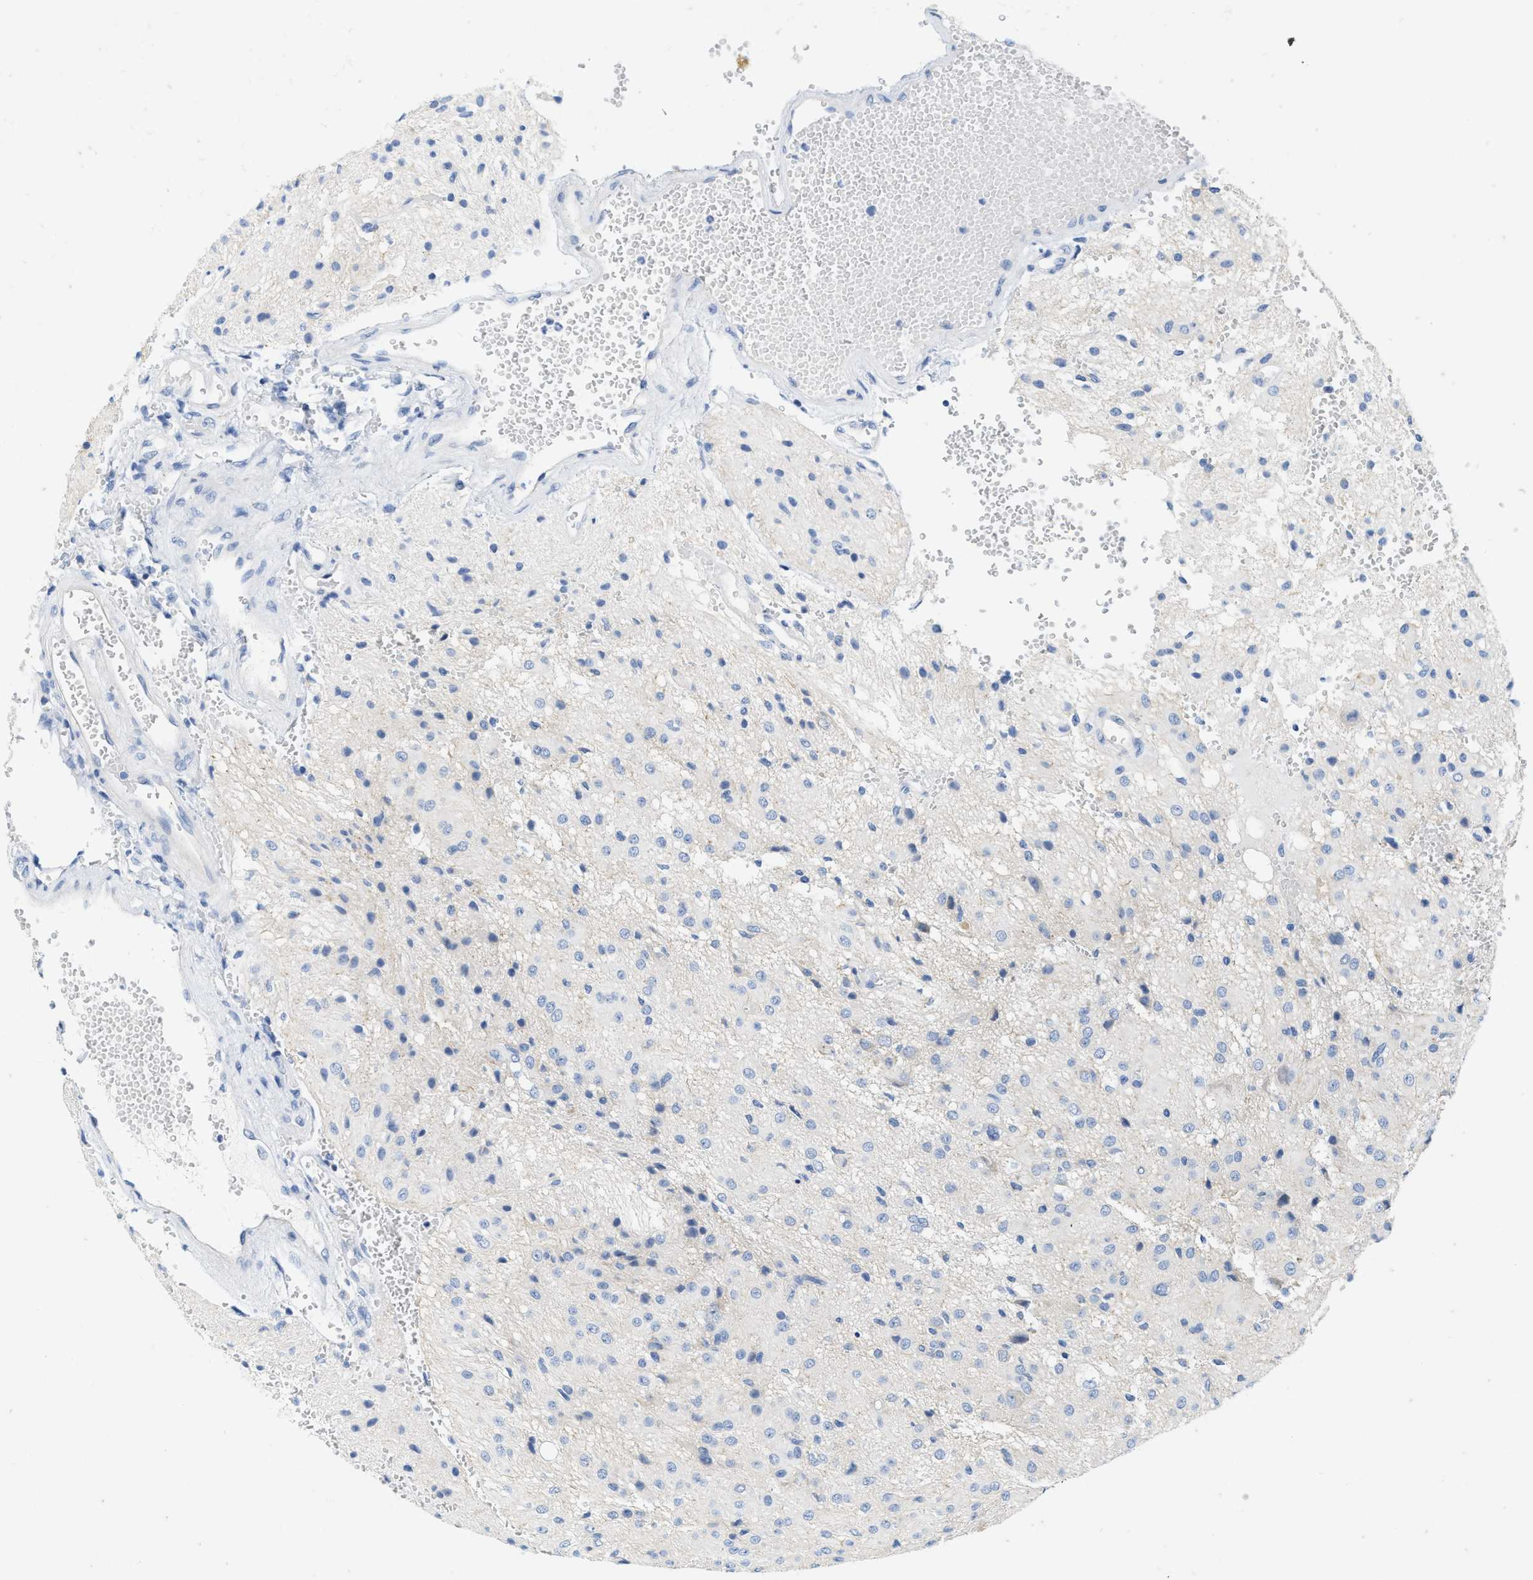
{"staining": {"intensity": "negative", "quantity": "none", "location": "none"}, "tissue": "glioma", "cell_type": "Tumor cells", "image_type": "cancer", "snomed": [{"axis": "morphology", "description": "Glioma, malignant, High grade"}, {"axis": "topography", "description": "Brain"}], "caption": "This is an IHC micrograph of malignant high-grade glioma. There is no positivity in tumor cells.", "gene": "ABCB11", "patient": {"sex": "female", "age": 59}}